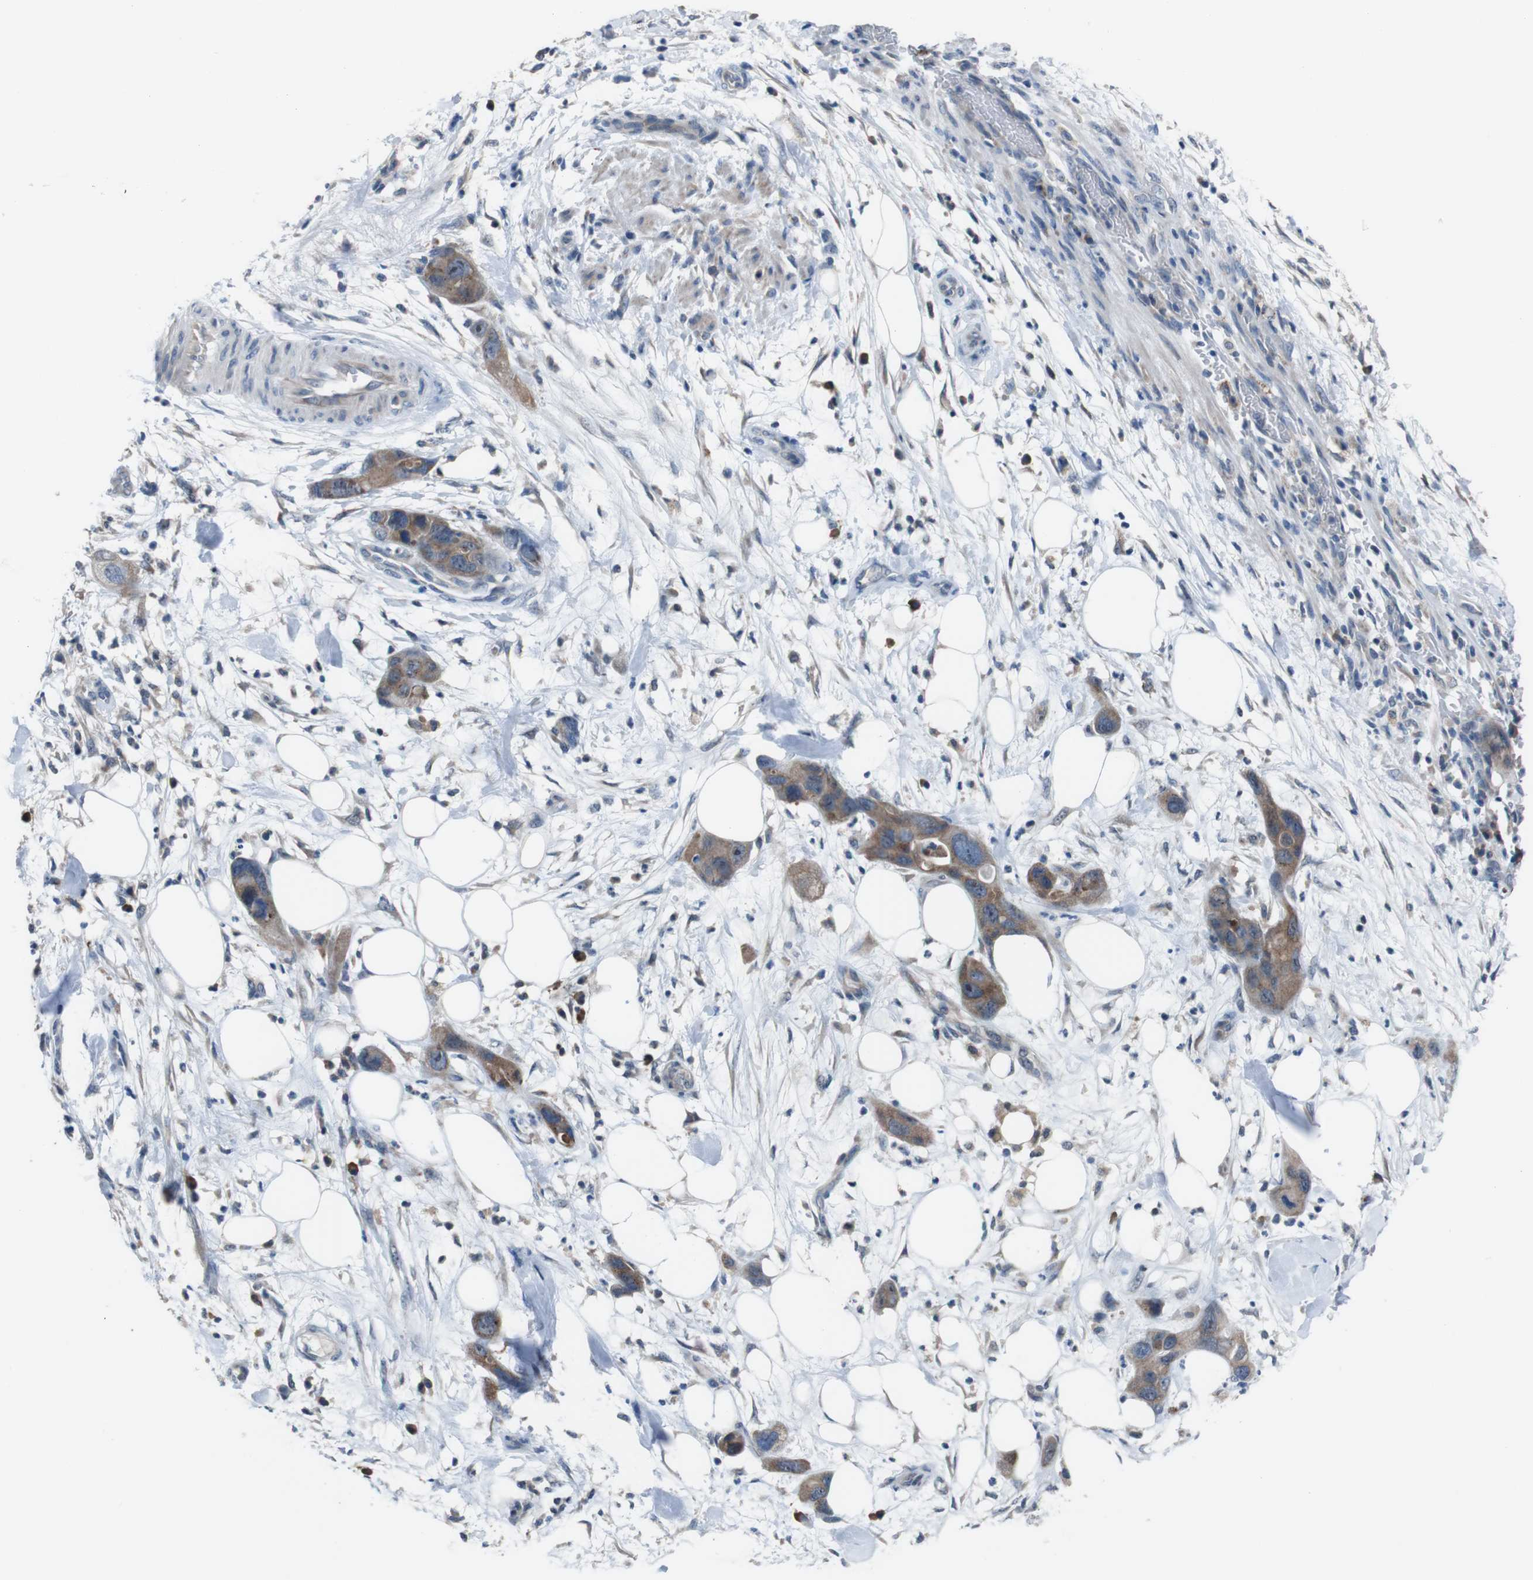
{"staining": {"intensity": "moderate", "quantity": ">75%", "location": "cytoplasmic/membranous"}, "tissue": "pancreatic cancer", "cell_type": "Tumor cells", "image_type": "cancer", "snomed": [{"axis": "morphology", "description": "Adenocarcinoma, NOS"}, {"axis": "topography", "description": "Pancreas"}], "caption": "Immunohistochemistry (DAB) staining of human adenocarcinoma (pancreatic) shows moderate cytoplasmic/membranous protein staining in approximately >75% of tumor cells.", "gene": "CDH22", "patient": {"sex": "female", "age": 71}}